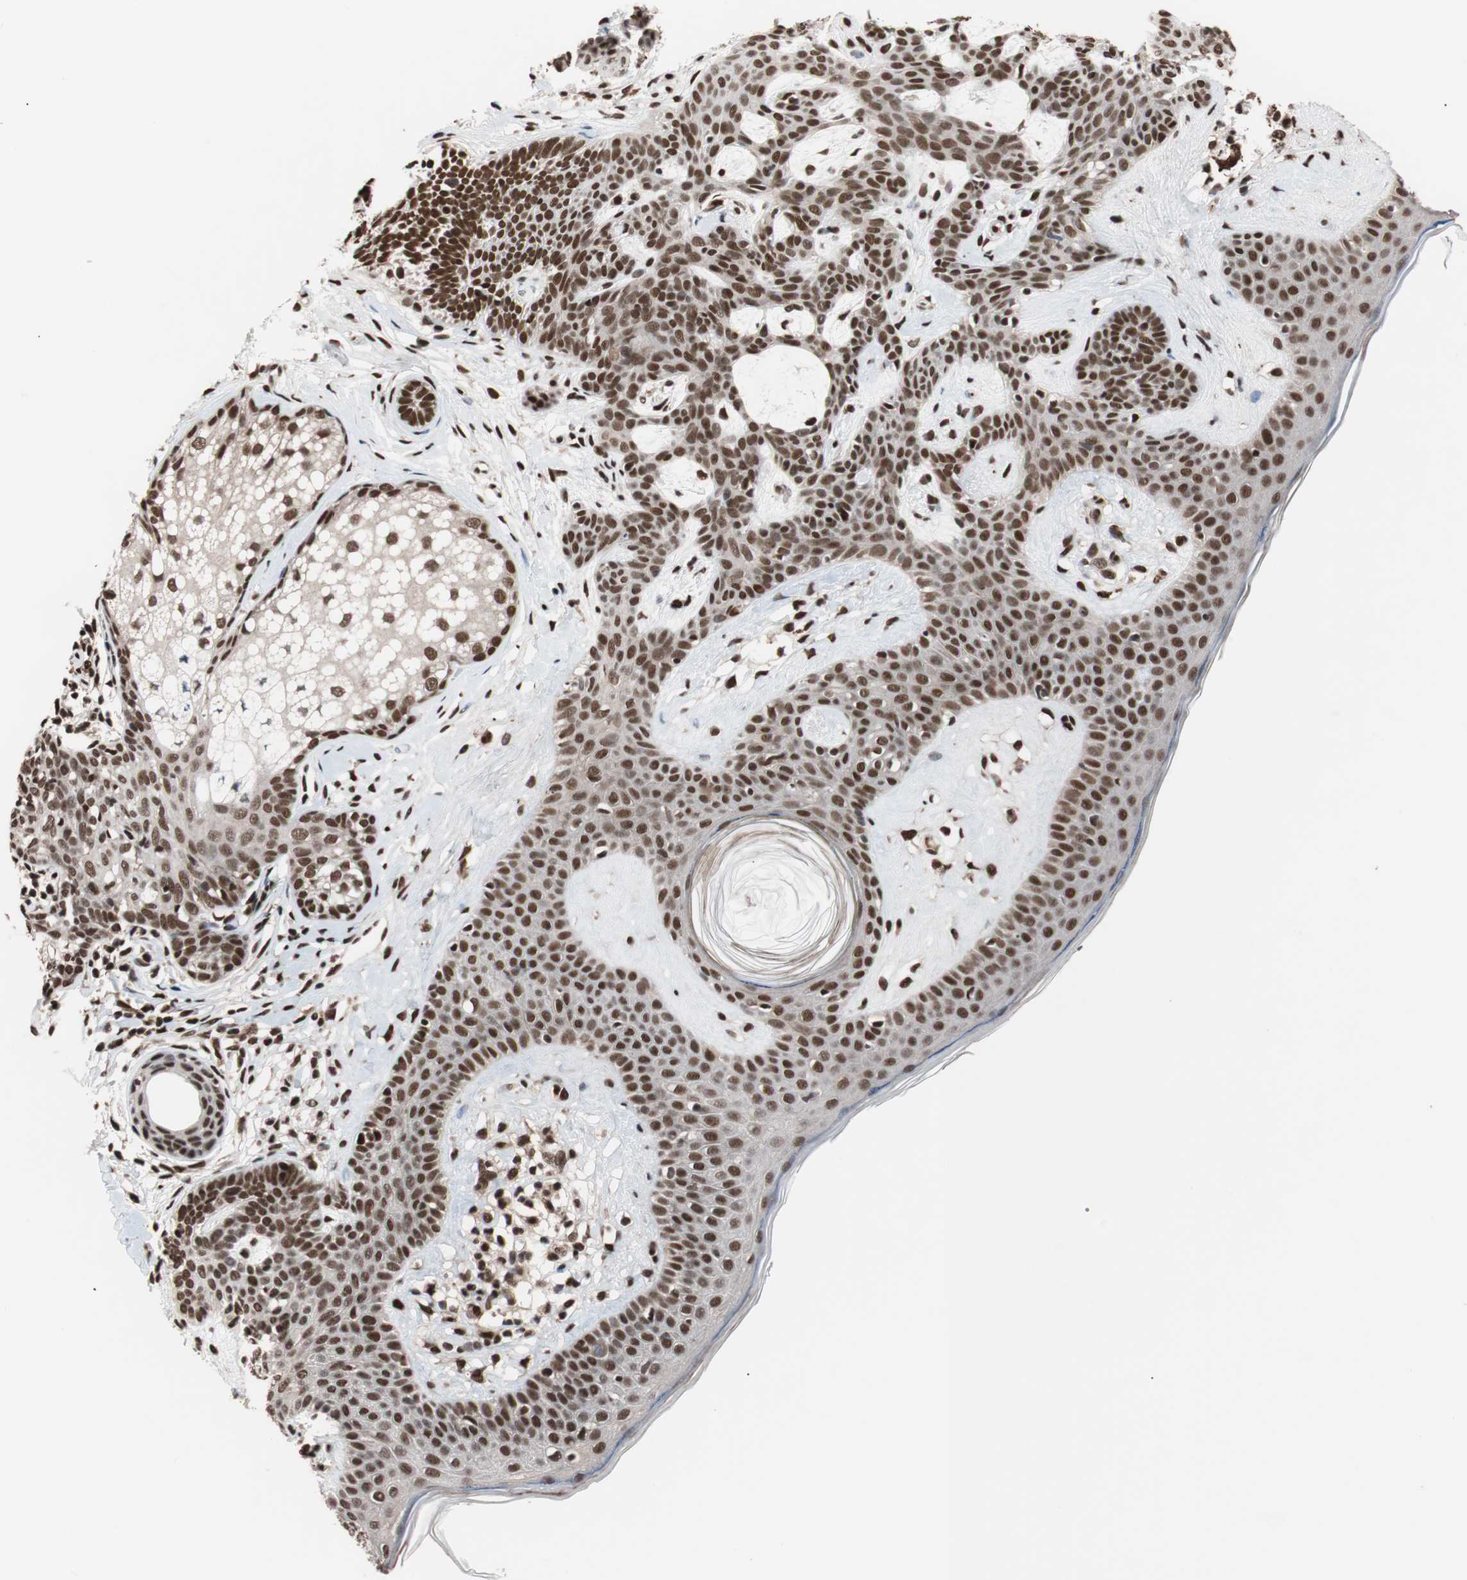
{"staining": {"intensity": "strong", "quantity": ">75%", "location": "nuclear"}, "tissue": "skin cancer", "cell_type": "Tumor cells", "image_type": "cancer", "snomed": [{"axis": "morphology", "description": "Developmental malformation"}, {"axis": "morphology", "description": "Basal cell carcinoma"}, {"axis": "topography", "description": "Skin"}], "caption": "A high amount of strong nuclear staining is identified in approximately >75% of tumor cells in skin cancer (basal cell carcinoma) tissue. The staining was performed using DAB (3,3'-diaminobenzidine) to visualize the protein expression in brown, while the nuclei were stained in blue with hematoxylin (Magnification: 20x).", "gene": "CHAMP1", "patient": {"sex": "female", "age": 62}}